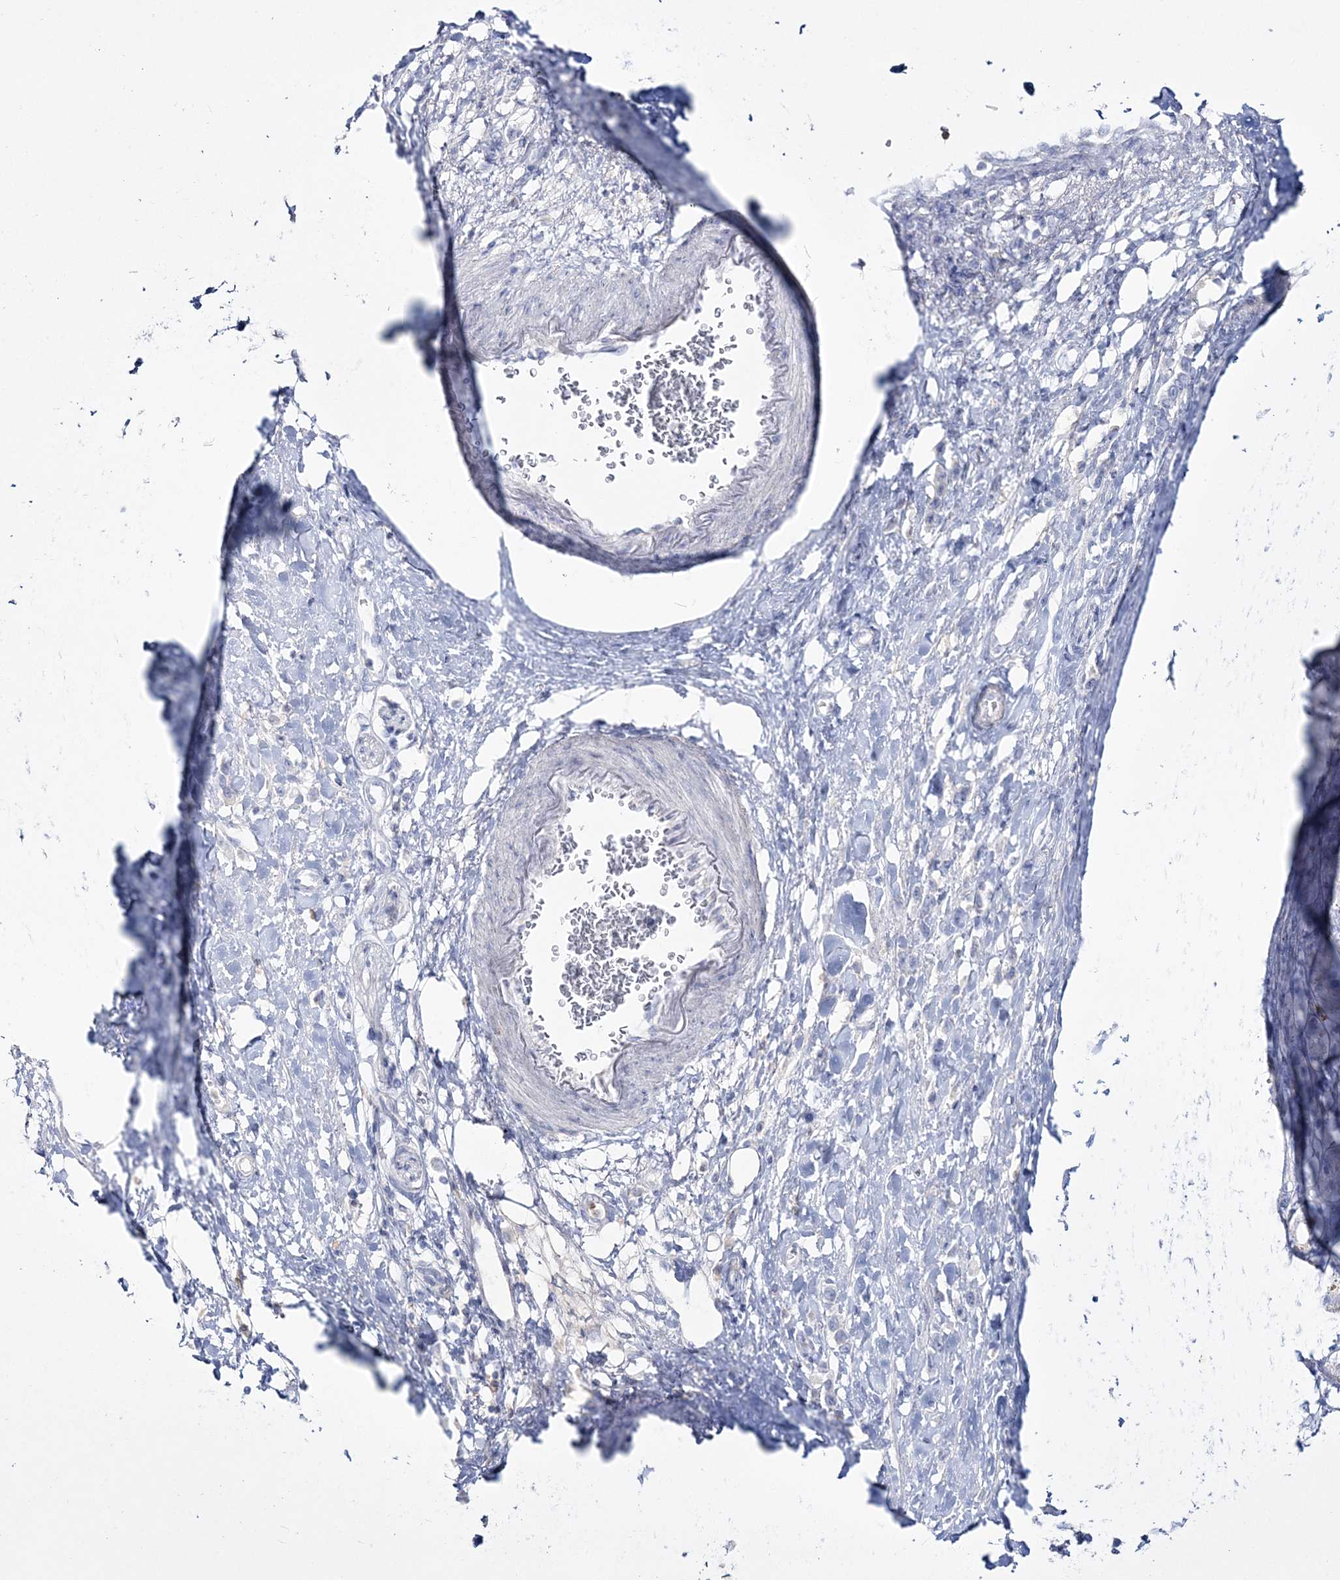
{"staining": {"intensity": "negative", "quantity": "none", "location": "none"}, "tissue": "stomach cancer", "cell_type": "Tumor cells", "image_type": "cancer", "snomed": [{"axis": "morphology", "description": "Adenocarcinoma, NOS"}, {"axis": "topography", "description": "Stomach"}], "caption": "A high-resolution image shows immunohistochemistry staining of stomach adenocarcinoma, which shows no significant staining in tumor cells. Nuclei are stained in blue.", "gene": "WDSUB1", "patient": {"sex": "female", "age": 65}}